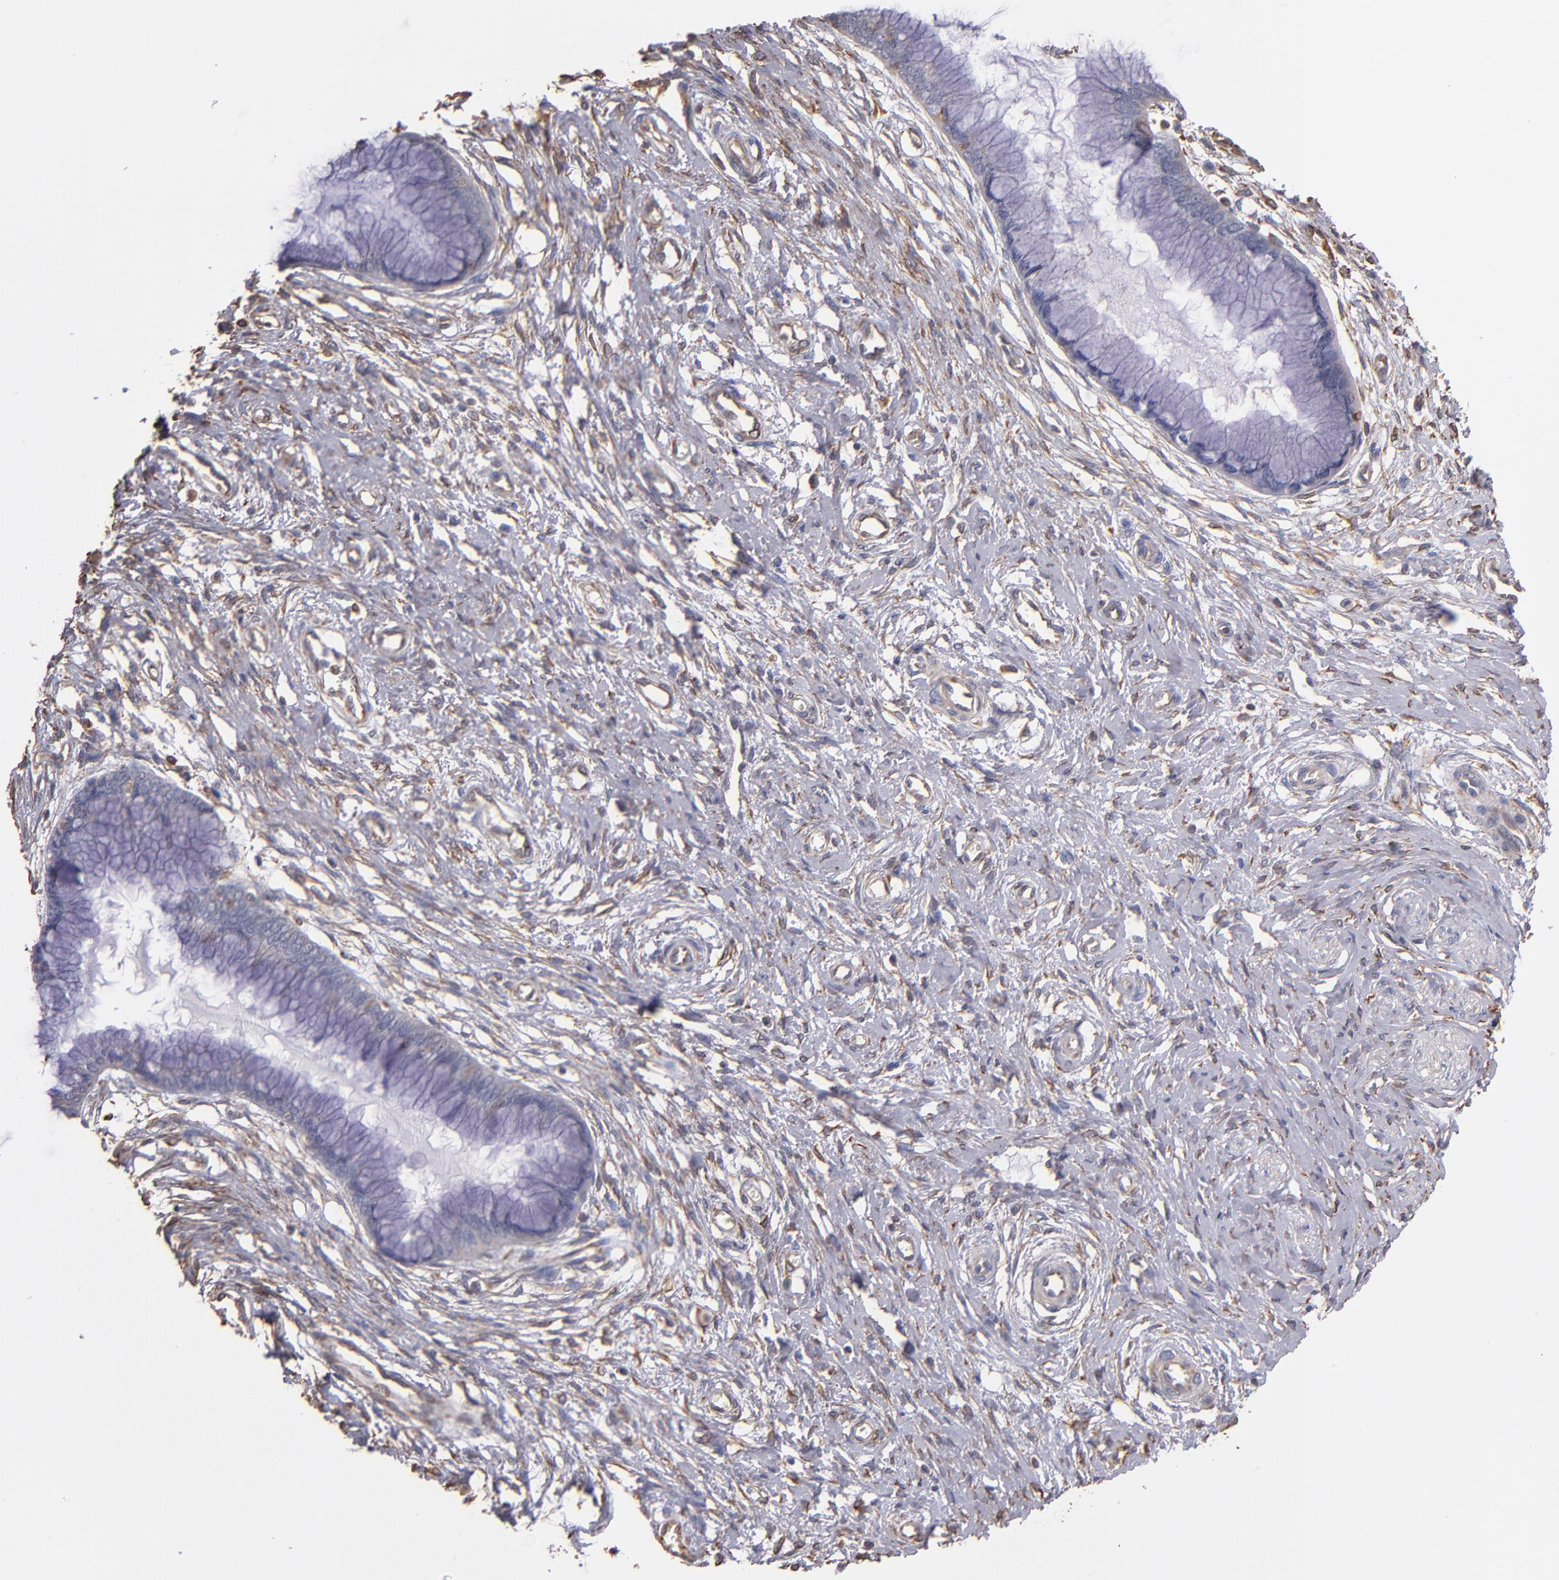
{"staining": {"intensity": "weak", "quantity": "<25%", "location": "cytoplasmic/membranous"}, "tissue": "cervix", "cell_type": "Glandular cells", "image_type": "normal", "snomed": [{"axis": "morphology", "description": "Normal tissue, NOS"}, {"axis": "topography", "description": "Cervix"}], "caption": "The IHC image has no significant positivity in glandular cells of cervix.", "gene": "ABCC1", "patient": {"sex": "female", "age": 55}}